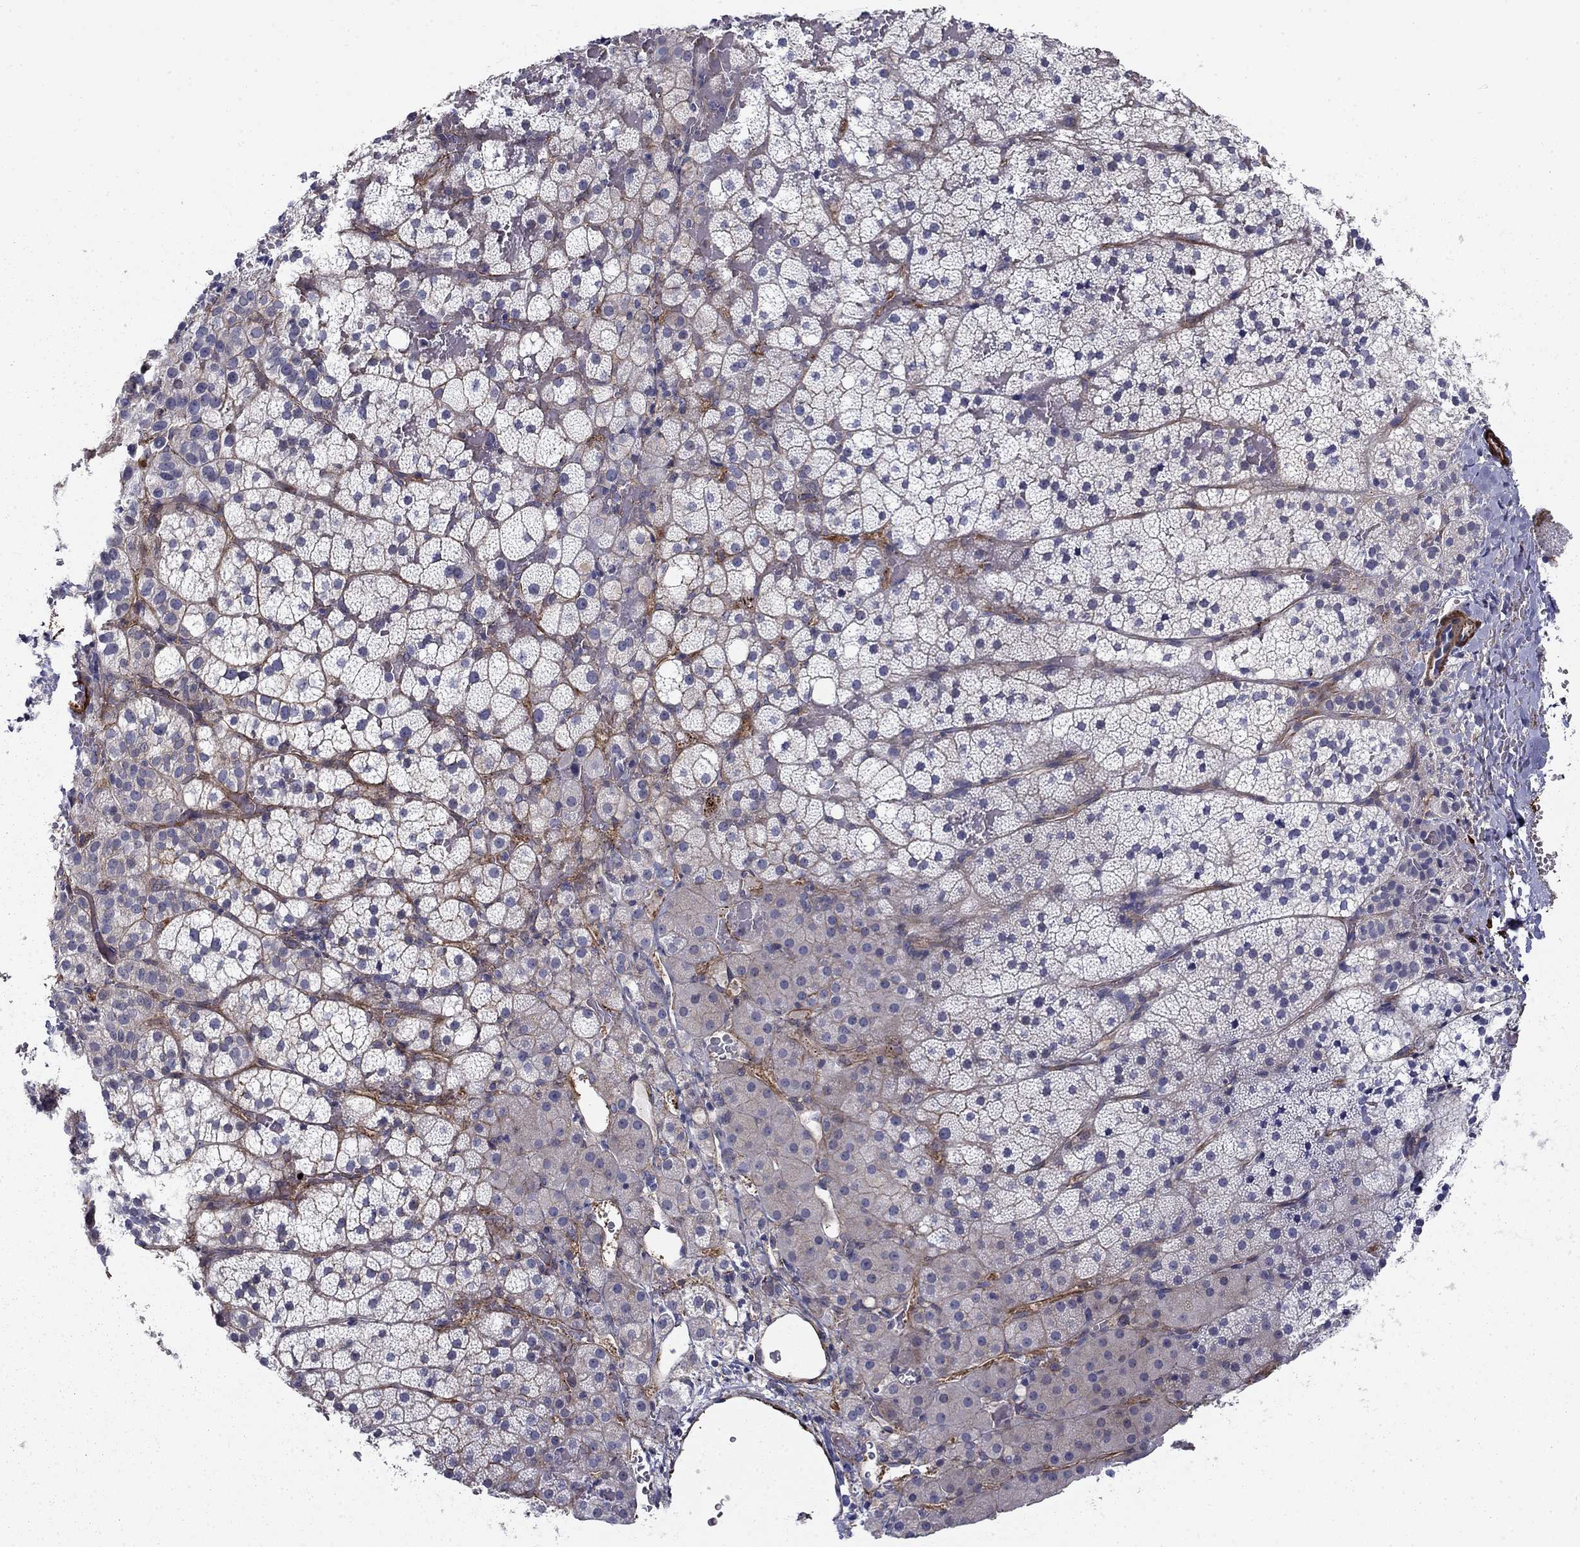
{"staining": {"intensity": "negative", "quantity": "none", "location": "none"}, "tissue": "adrenal gland", "cell_type": "Glandular cells", "image_type": "normal", "snomed": [{"axis": "morphology", "description": "Normal tissue, NOS"}, {"axis": "topography", "description": "Adrenal gland"}], "caption": "Protein analysis of benign adrenal gland reveals no significant staining in glandular cells.", "gene": "KRBA1", "patient": {"sex": "male", "age": 53}}